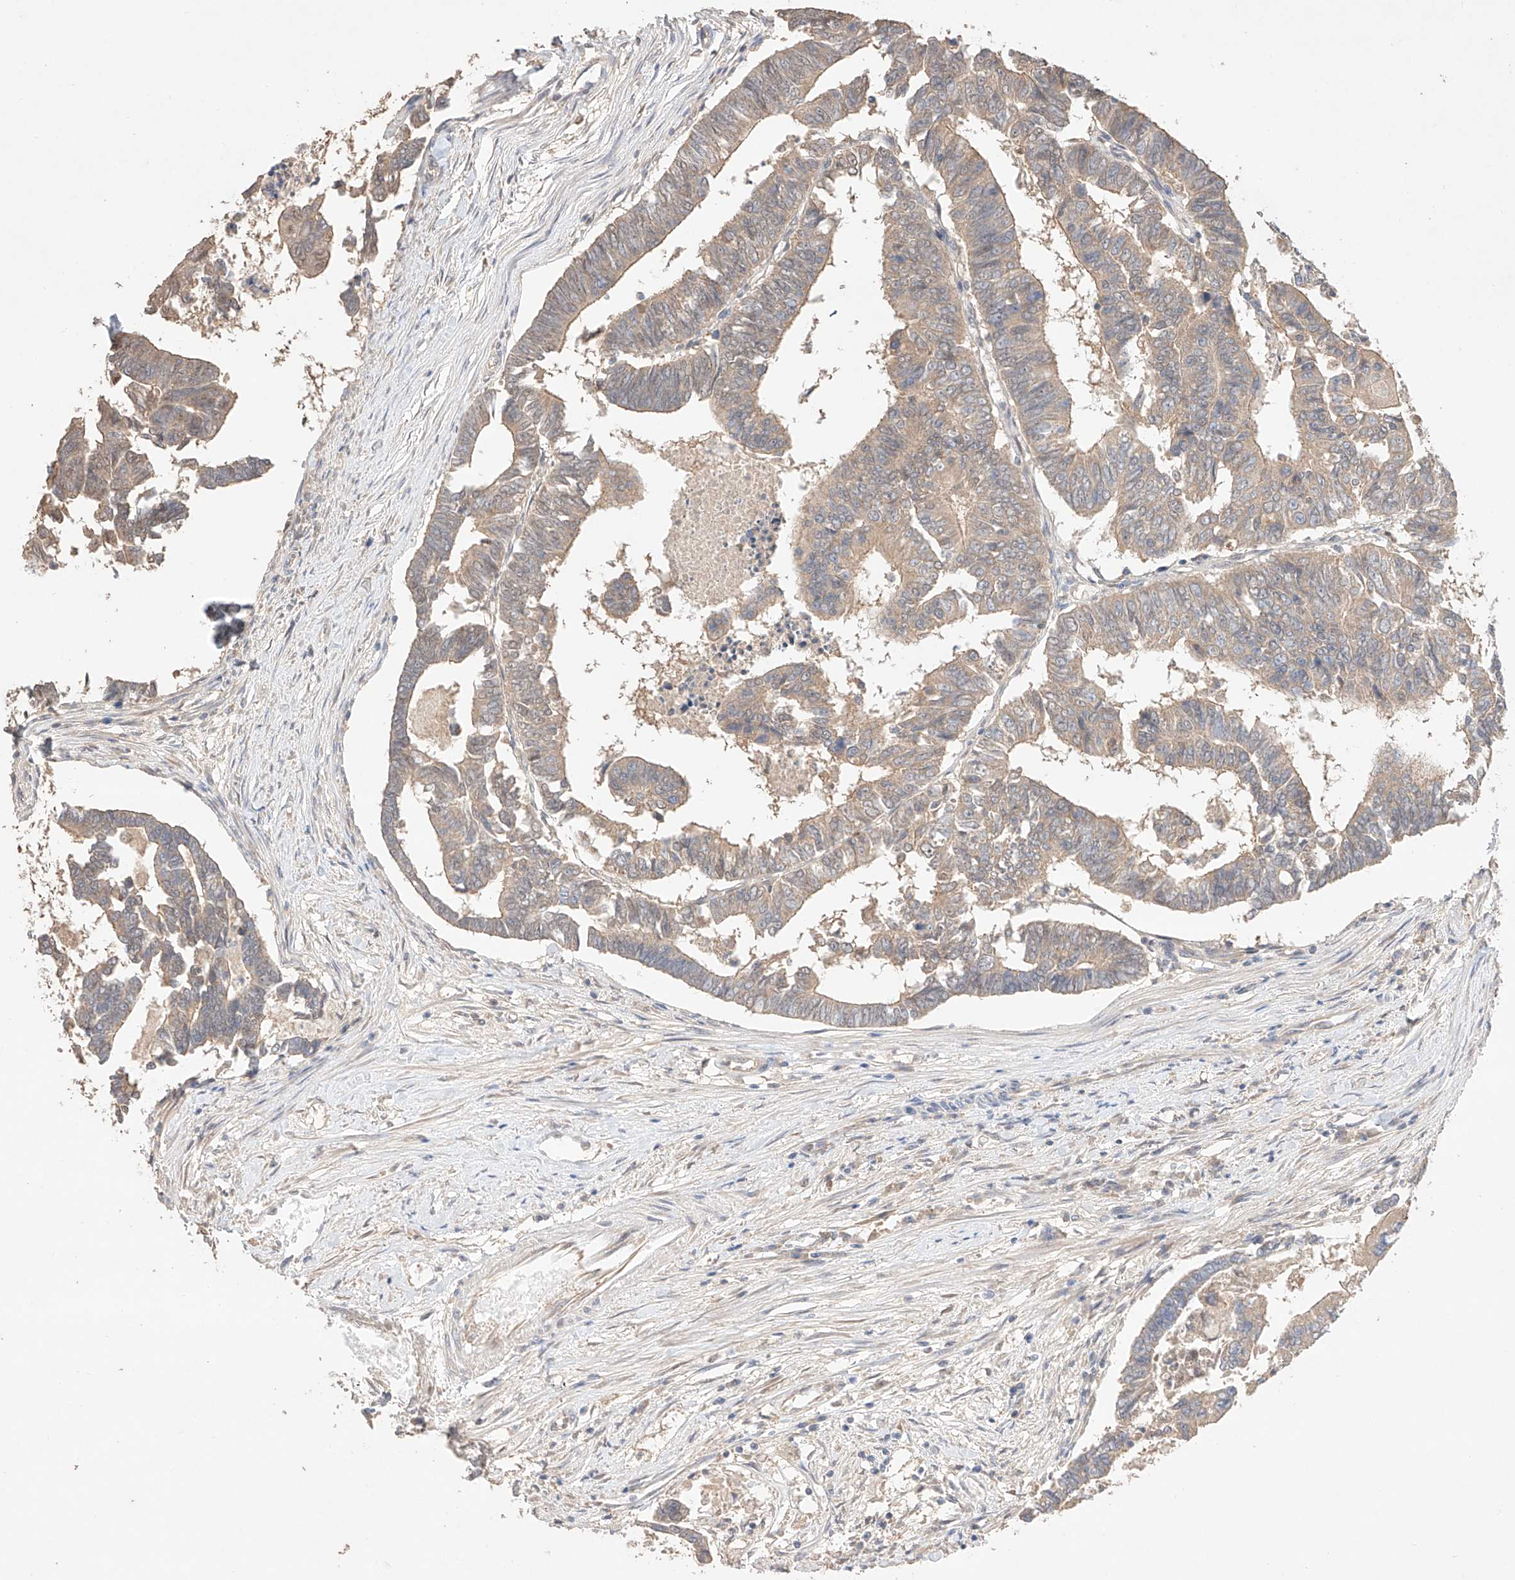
{"staining": {"intensity": "weak", "quantity": "25%-75%", "location": "cytoplasmic/membranous"}, "tissue": "colorectal cancer", "cell_type": "Tumor cells", "image_type": "cancer", "snomed": [{"axis": "morphology", "description": "Adenocarcinoma, NOS"}, {"axis": "topography", "description": "Rectum"}], "caption": "Weak cytoplasmic/membranous protein expression is appreciated in approximately 25%-75% of tumor cells in colorectal cancer. Ihc stains the protein in brown and the nuclei are stained blue.", "gene": "APIP", "patient": {"sex": "female", "age": 65}}